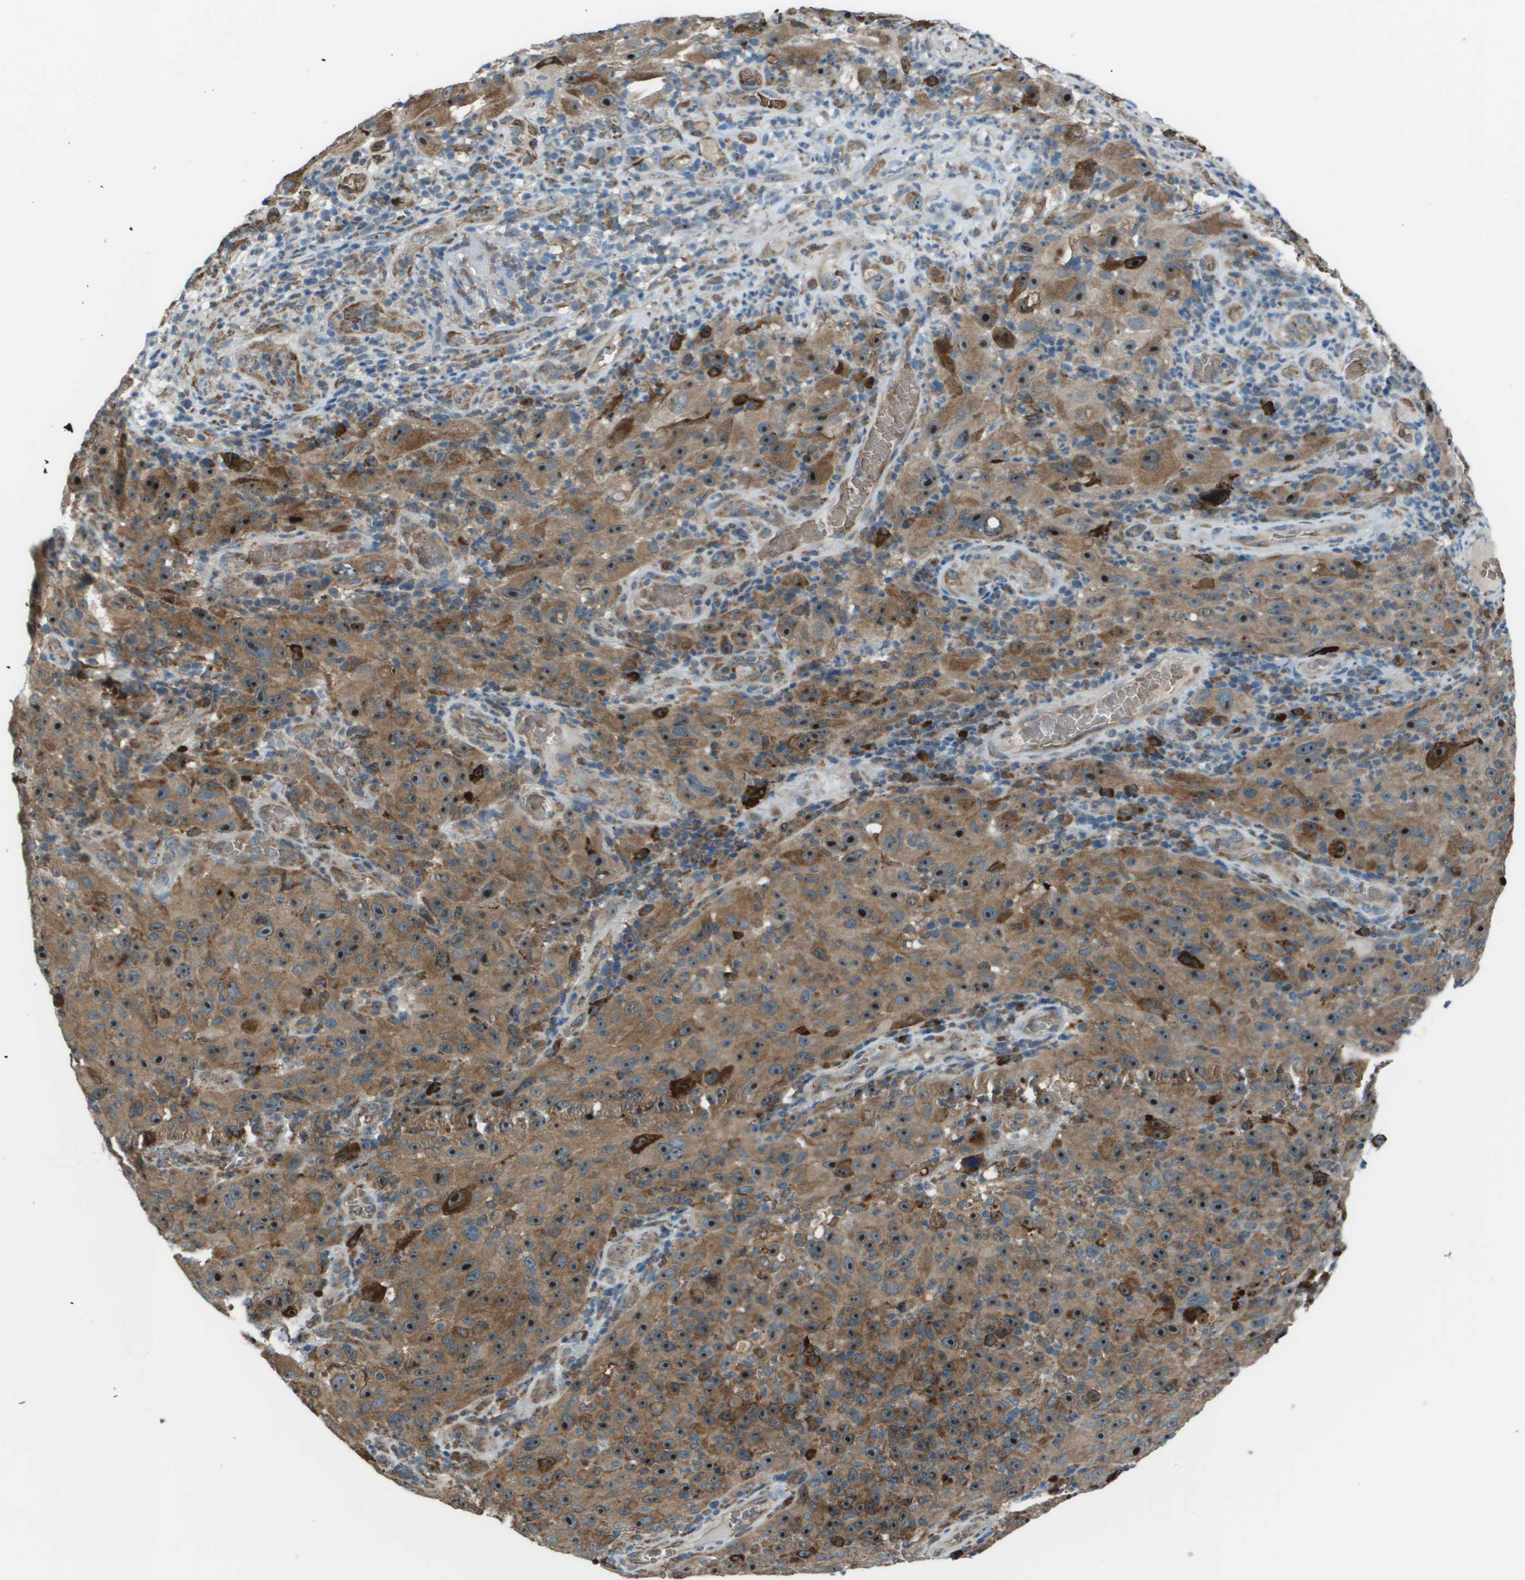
{"staining": {"intensity": "moderate", "quantity": ">75%", "location": "cytoplasmic/membranous,nuclear"}, "tissue": "melanoma", "cell_type": "Tumor cells", "image_type": "cancer", "snomed": [{"axis": "morphology", "description": "Malignant melanoma, NOS"}, {"axis": "topography", "description": "Skin"}], "caption": "This is an image of immunohistochemistry staining of malignant melanoma, which shows moderate positivity in the cytoplasmic/membranous and nuclear of tumor cells.", "gene": "UTS2", "patient": {"sex": "female", "age": 82}}